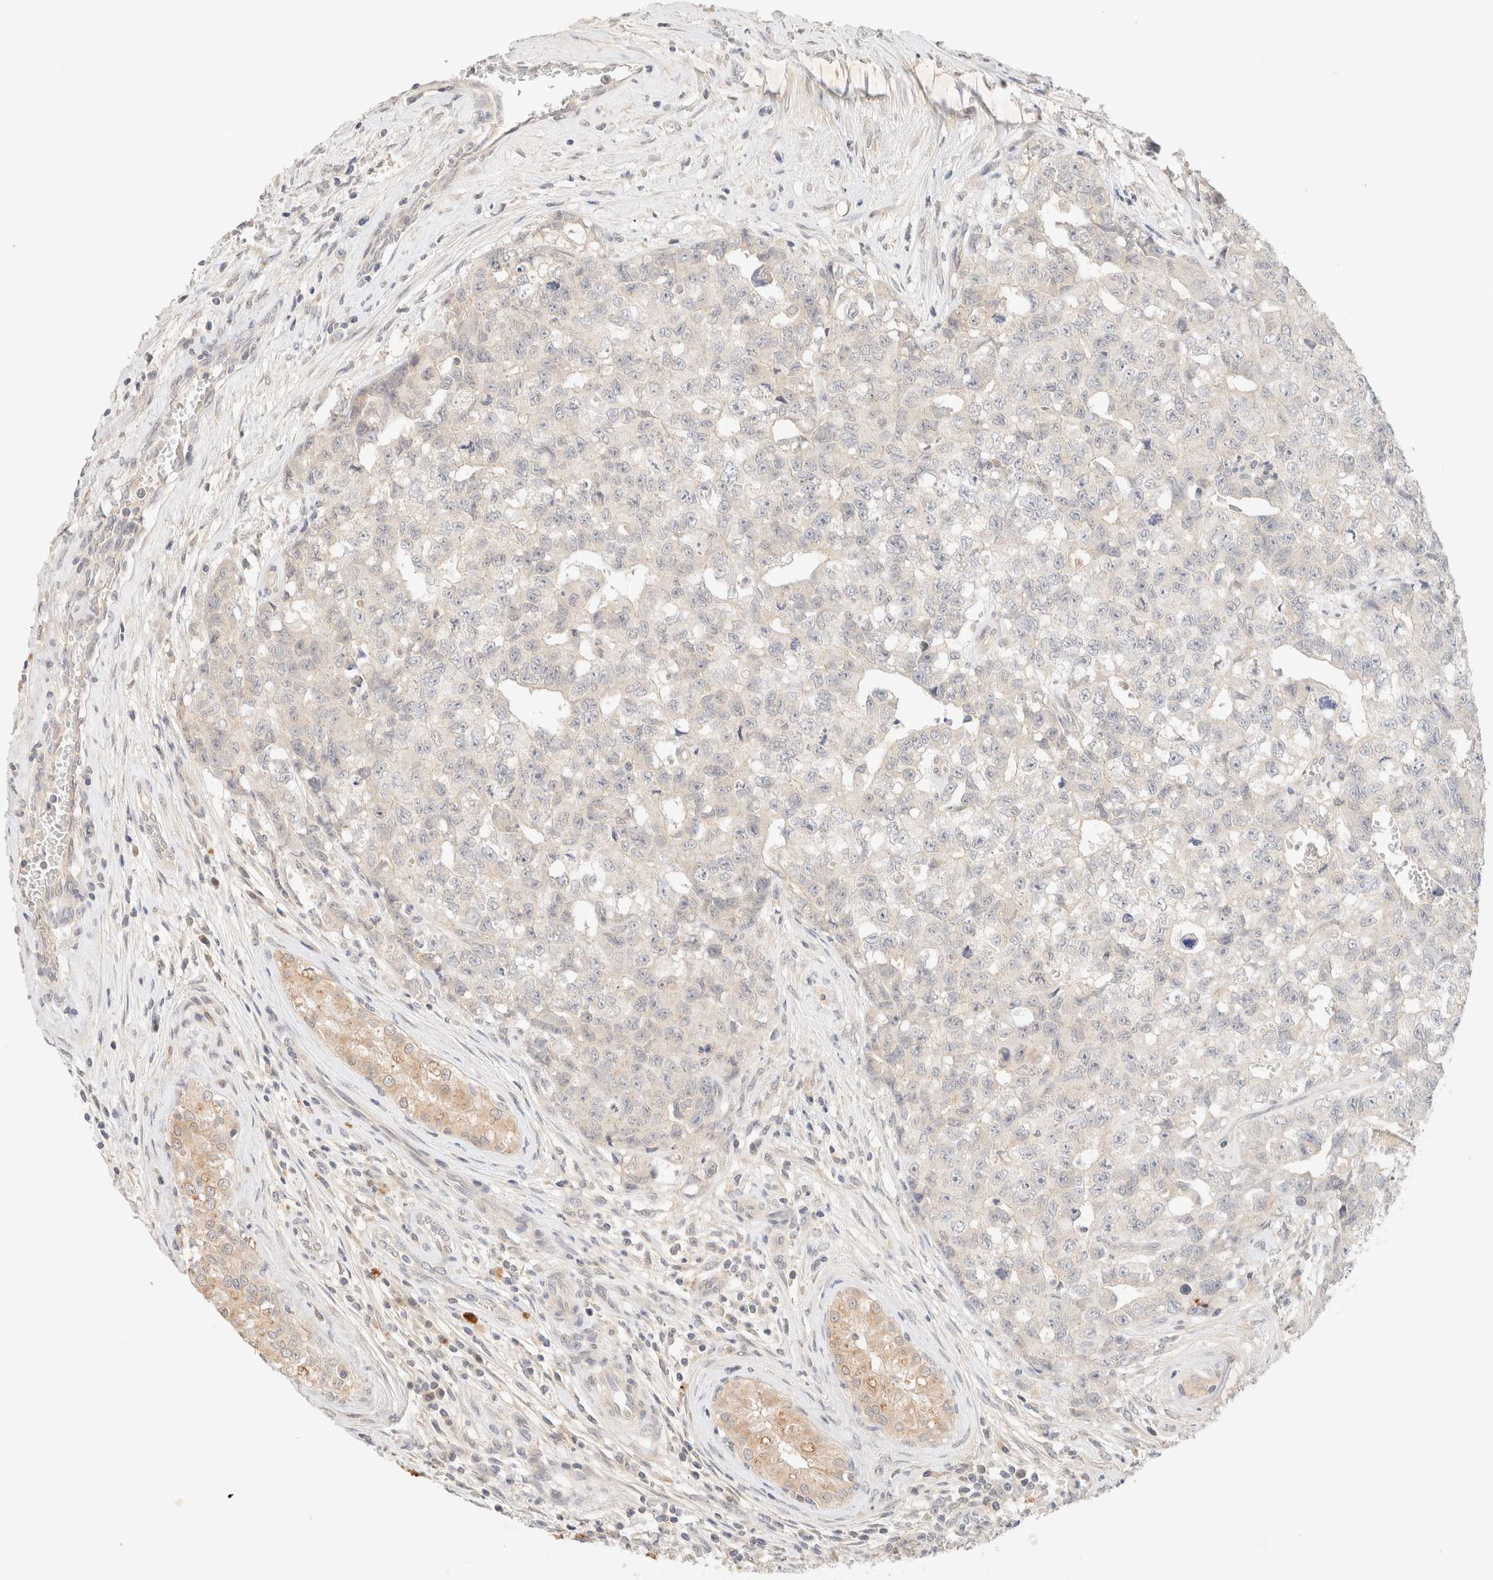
{"staining": {"intensity": "negative", "quantity": "none", "location": "none"}, "tissue": "testis cancer", "cell_type": "Tumor cells", "image_type": "cancer", "snomed": [{"axis": "morphology", "description": "Carcinoma, Embryonal, NOS"}, {"axis": "topography", "description": "Testis"}], "caption": "Protein analysis of testis embryonal carcinoma exhibits no significant expression in tumor cells.", "gene": "SARM1", "patient": {"sex": "male", "age": 28}}